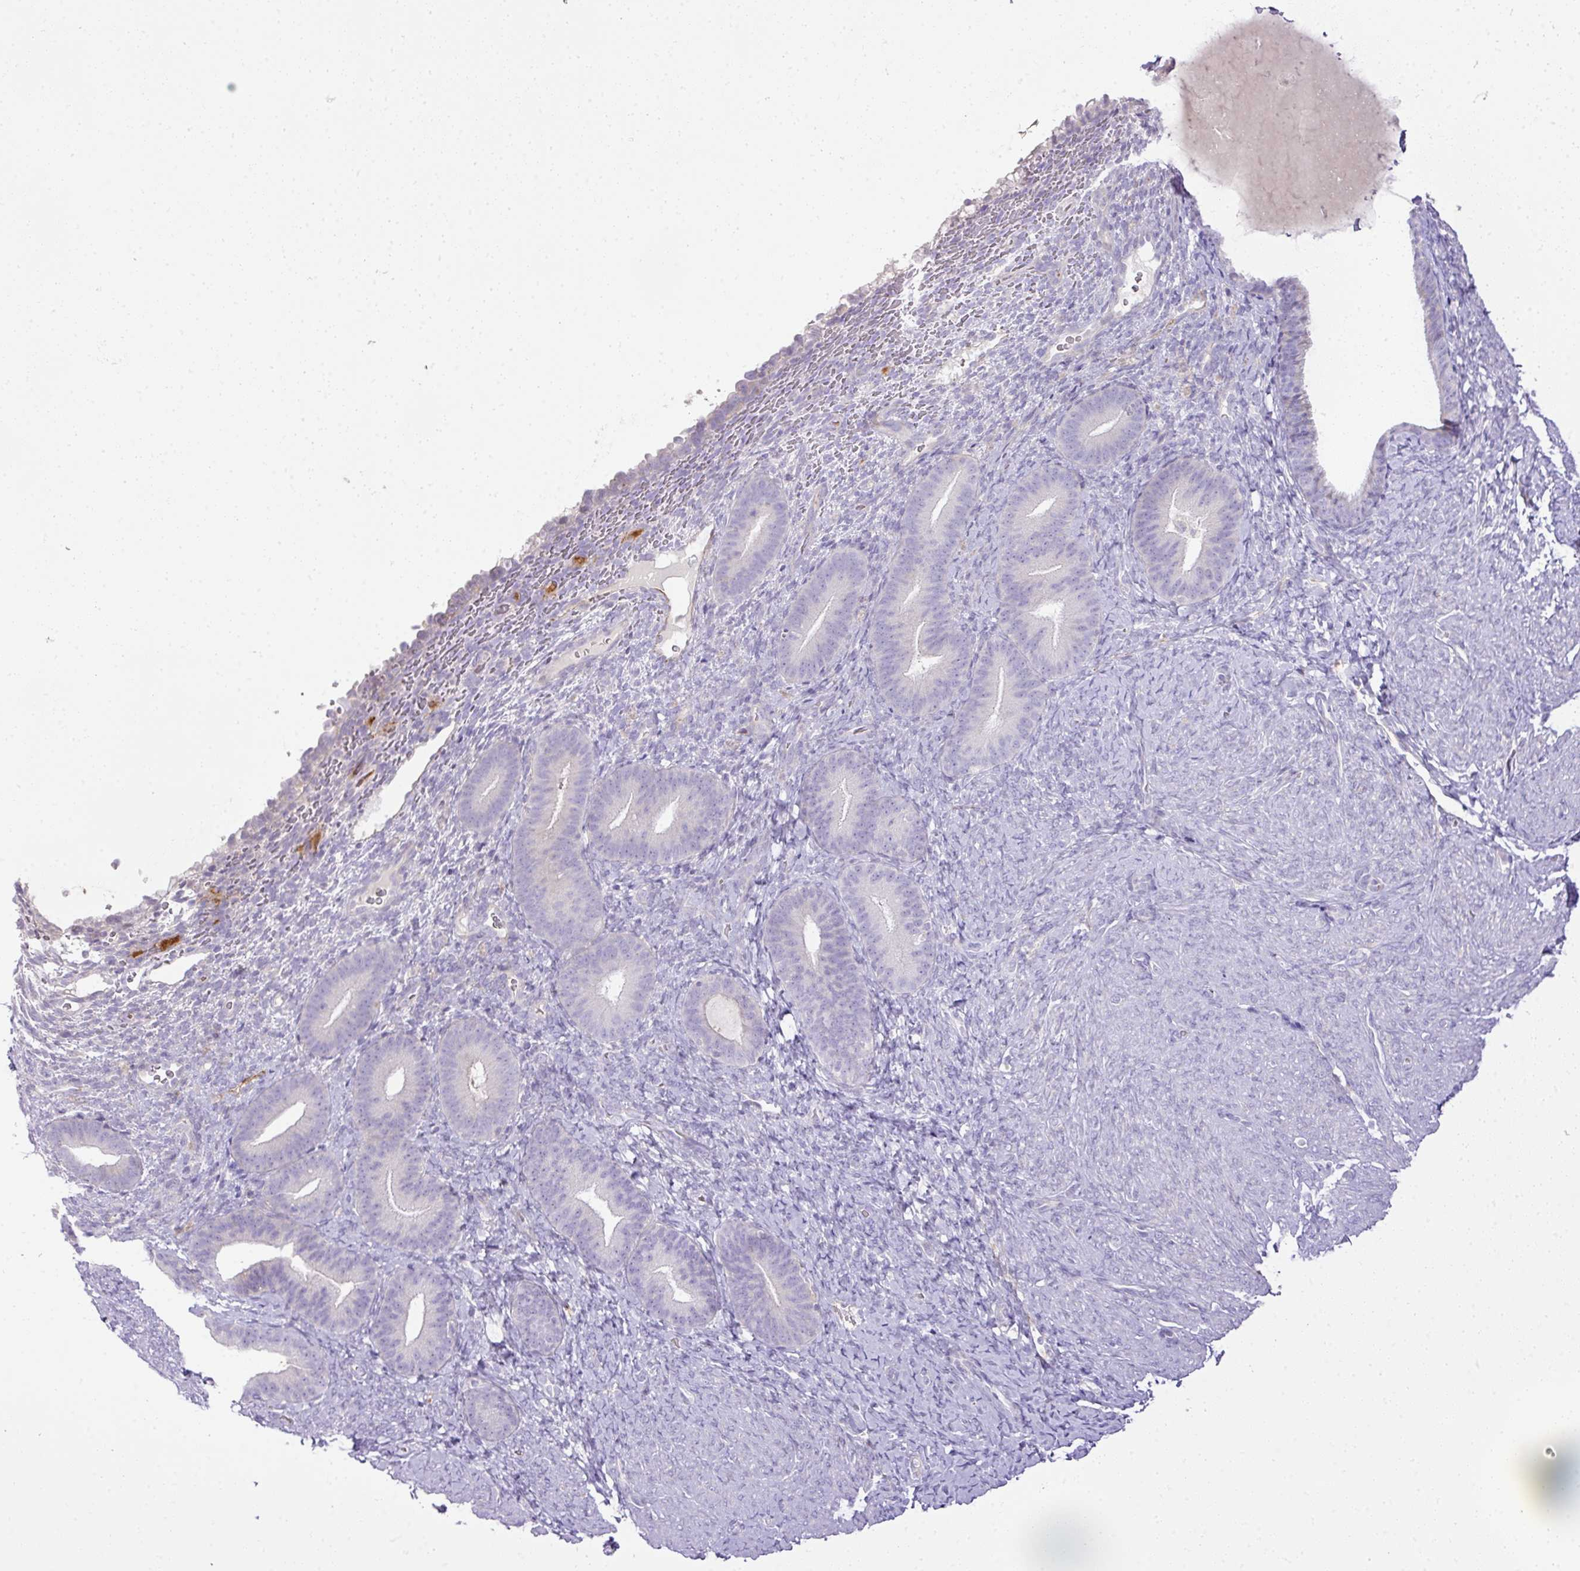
{"staining": {"intensity": "negative", "quantity": "none", "location": "none"}, "tissue": "endometrium", "cell_type": "Cells in endometrial stroma", "image_type": "normal", "snomed": [{"axis": "morphology", "description": "Normal tissue, NOS"}, {"axis": "topography", "description": "Endometrium"}], "caption": "Cells in endometrial stroma show no significant expression in benign endometrium. (DAB (3,3'-diaminobenzidine) immunohistochemistry visualized using brightfield microscopy, high magnification).", "gene": "HOXC13", "patient": {"sex": "female", "age": 65}}